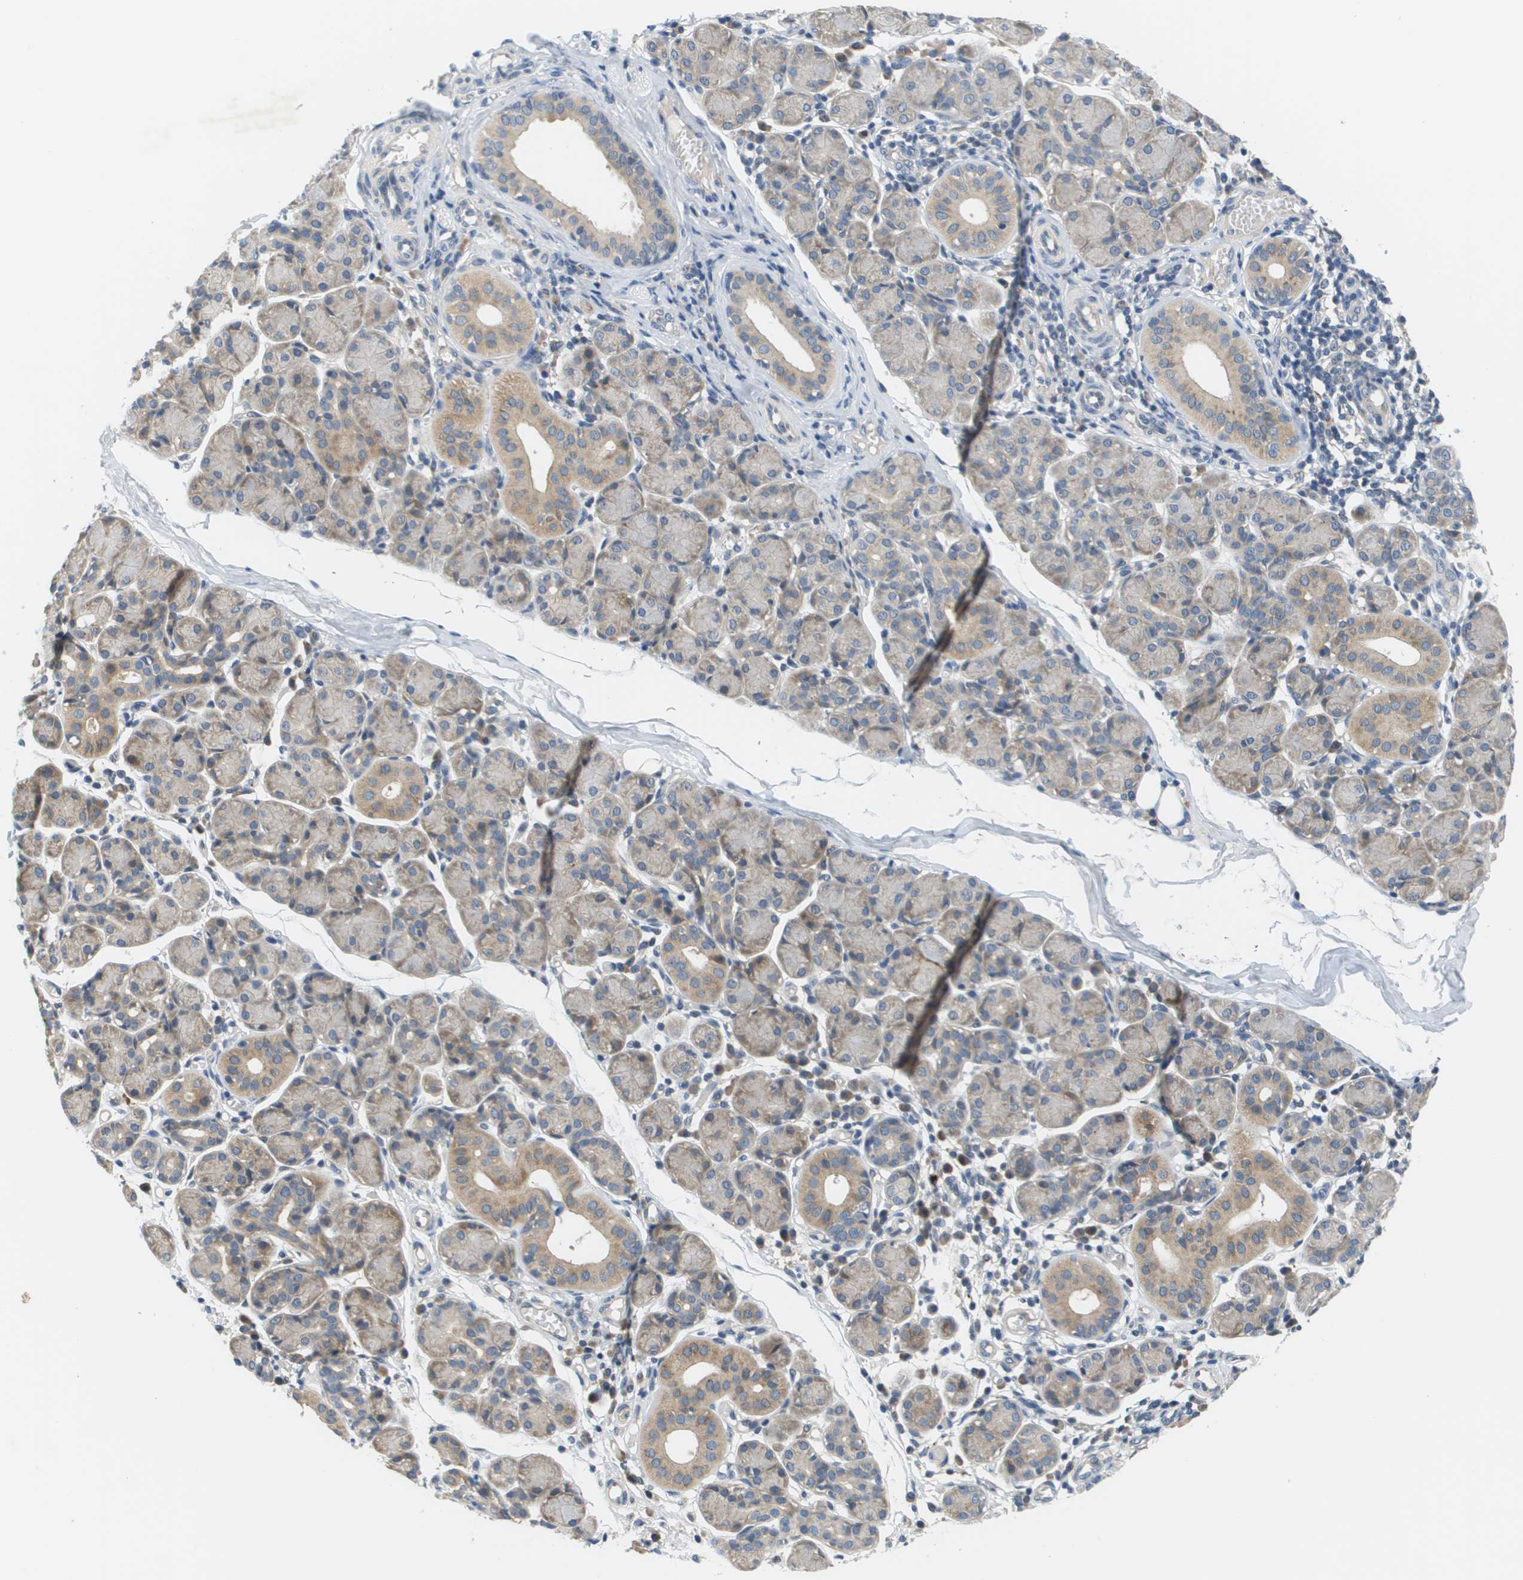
{"staining": {"intensity": "moderate", "quantity": "<25%", "location": "cytoplasmic/membranous"}, "tissue": "salivary gland", "cell_type": "Glandular cells", "image_type": "normal", "snomed": [{"axis": "morphology", "description": "Normal tissue, NOS"}, {"axis": "morphology", "description": "Inflammation, NOS"}, {"axis": "topography", "description": "Lymph node"}, {"axis": "topography", "description": "Salivary gland"}], "caption": "The image shows immunohistochemical staining of normal salivary gland. There is moderate cytoplasmic/membranous staining is present in about <25% of glandular cells.", "gene": "SLC25A20", "patient": {"sex": "male", "age": 3}}